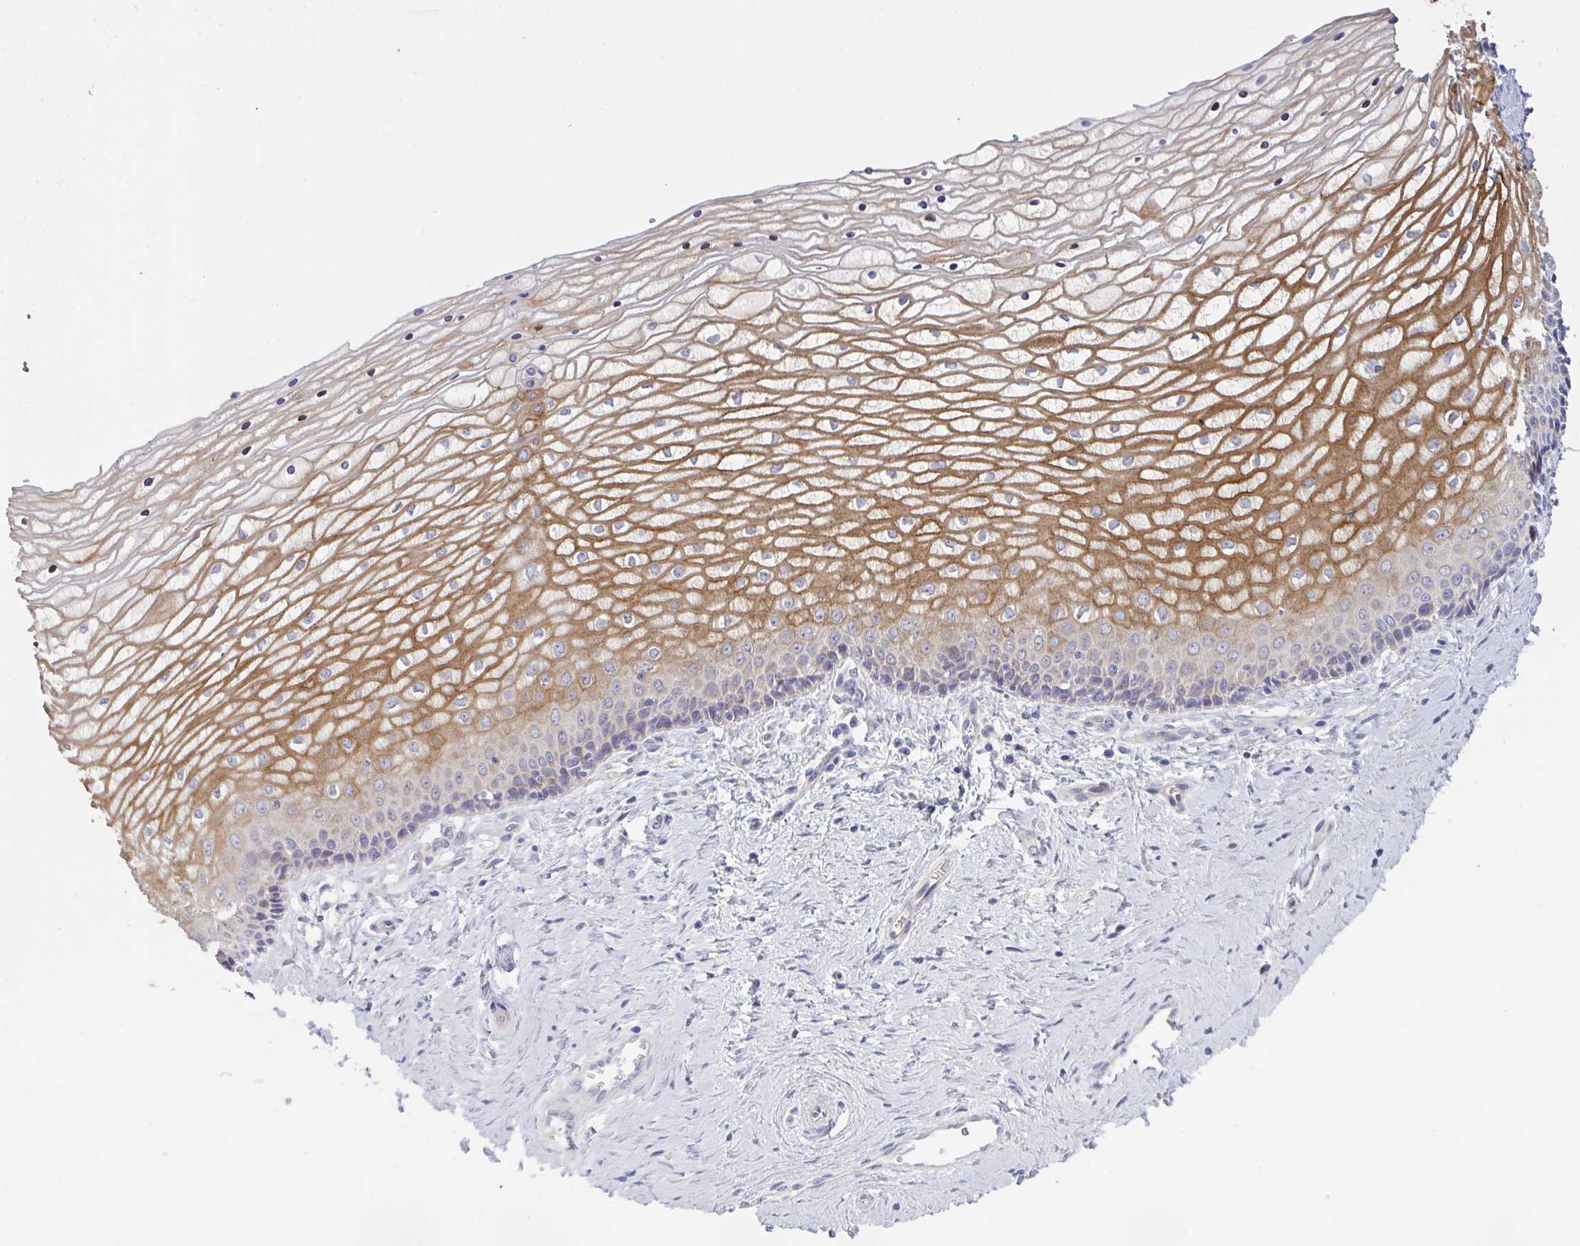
{"staining": {"intensity": "moderate", "quantity": "<25%", "location": "cytoplasmic/membranous"}, "tissue": "vagina", "cell_type": "Squamous epithelial cells", "image_type": "normal", "snomed": [{"axis": "morphology", "description": "Normal tissue, NOS"}, {"axis": "topography", "description": "Vagina"}], "caption": "Vagina was stained to show a protein in brown. There is low levels of moderate cytoplasmic/membranous staining in about <25% of squamous epithelial cells. The staining was performed using DAB (3,3'-diaminobenzidine) to visualize the protein expression in brown, while the nuclei were stained in blue with hematoxylin (Magnification: 20x).", "gene": "MRPS2", "patient": {"sex": "female", "age": 45}}